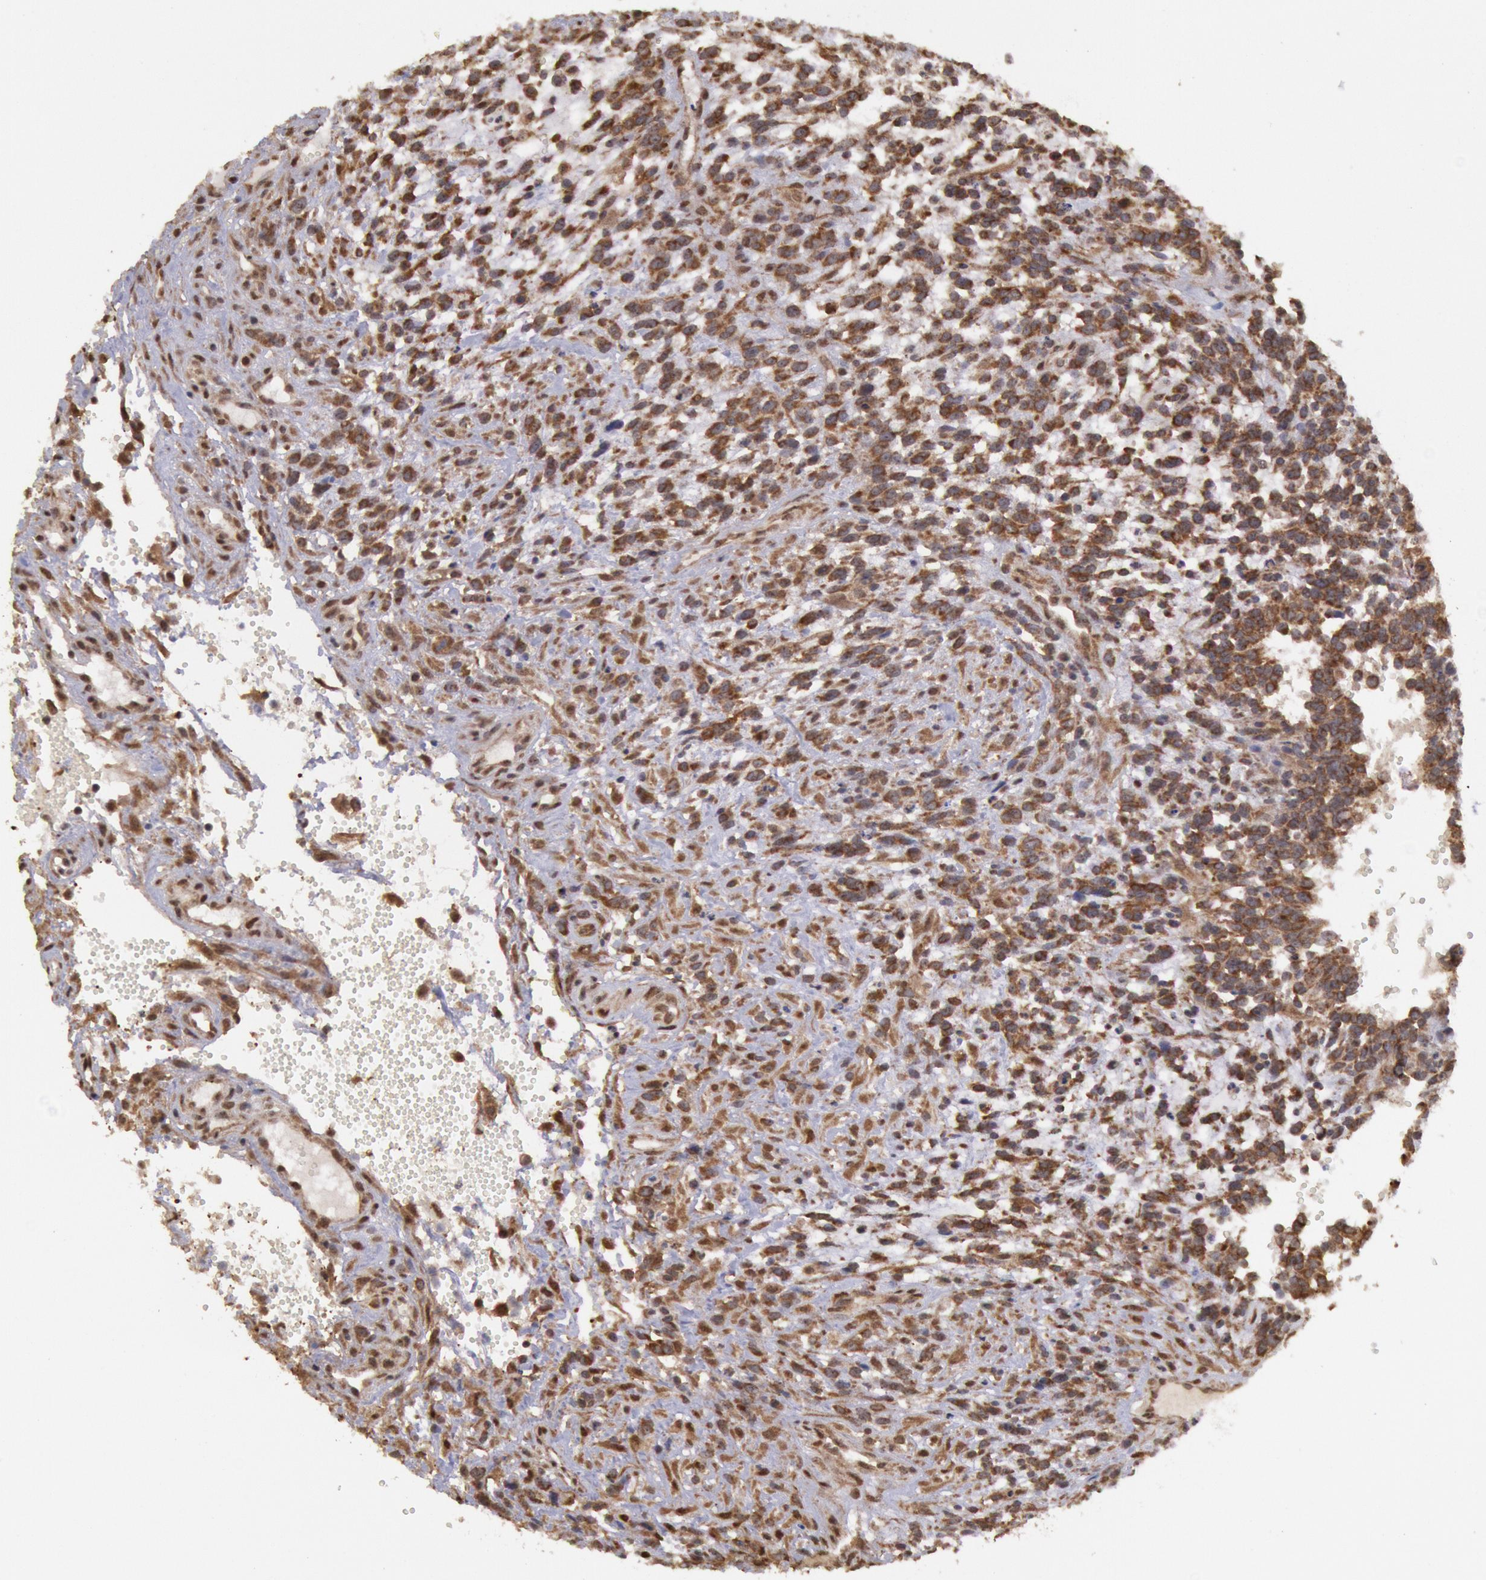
{"staining": {"intensity": "moderate", "quantity": ">75%", "location": "cytoplasmic/membranous,nuclear"}, "tissue": "glioma", "cell_type": "Tumor cells", "image_type": "cancer", "snomed": [{"axis": "morphology", "description": "Glioma, malignant, High grade"}, {"axis": "topography", "description": "Brain"}], "caption": "The photomicrograph shows staining of glioma, revealing moderate cytoplasmic/membranous and nuclear protein expression (brown color) within tumor cells.", "gene": "STX17", "patient": {"sex": "male", "age": 66}}